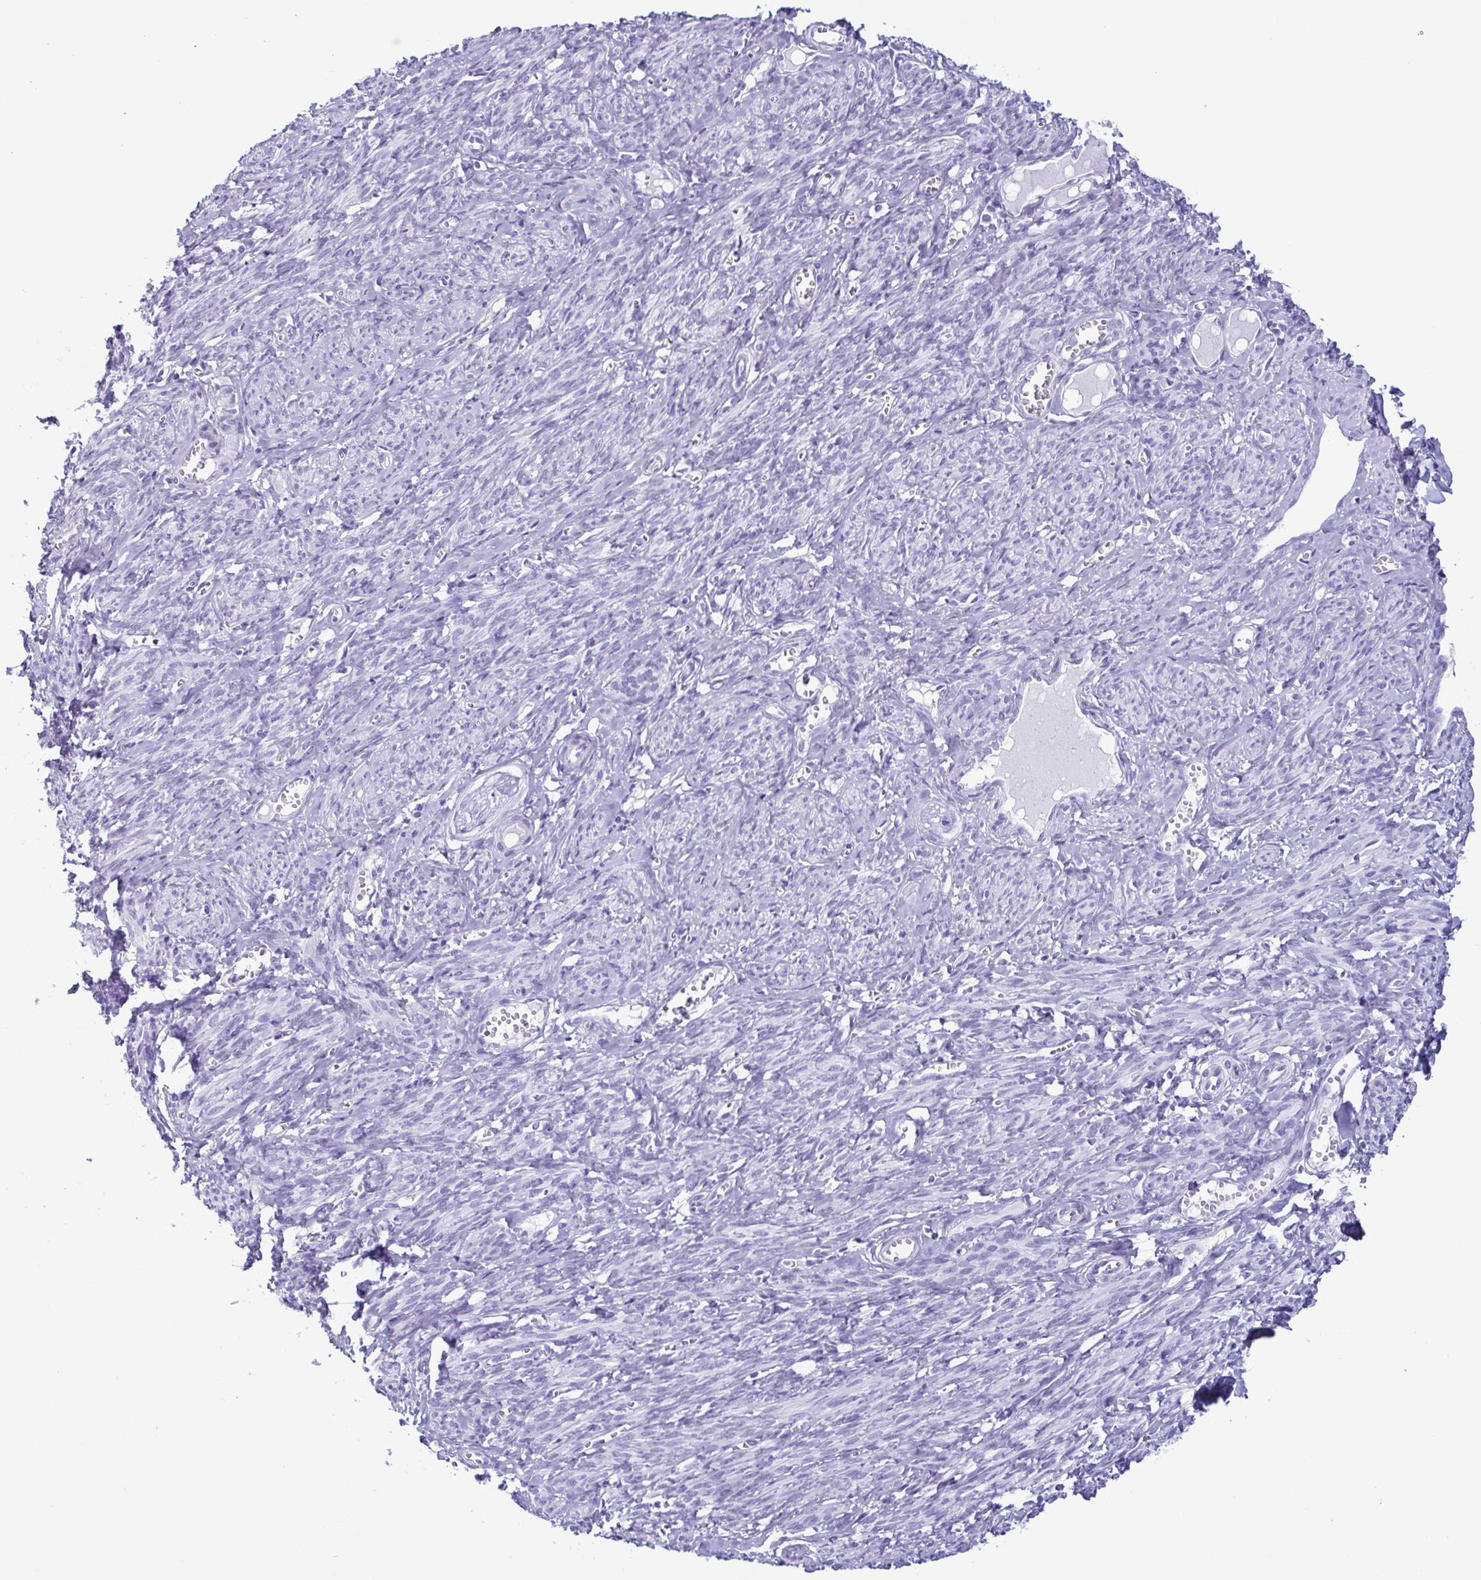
{"staining": {"intensity": "negative", "quantity": "none", "location": "none"}, "tissue": "smooth muscle", "cell_type": "Smooth muscle cells", "image_type": "normal", "snomed": [{"axis": "morphology", "description": "Normal tissue, NOS"}, {"axis": "topography", "description": "Smooth muscle"}], "caption": "Histopathology image shows no significant protein staining in smooth muscle cells of benign smooth muscle. (DAB (3,3'-diaminobenzidine) immunohistochemistry, high magnification).", "gene": "LTF", "patient": {"sex": "female", "age": 65}}